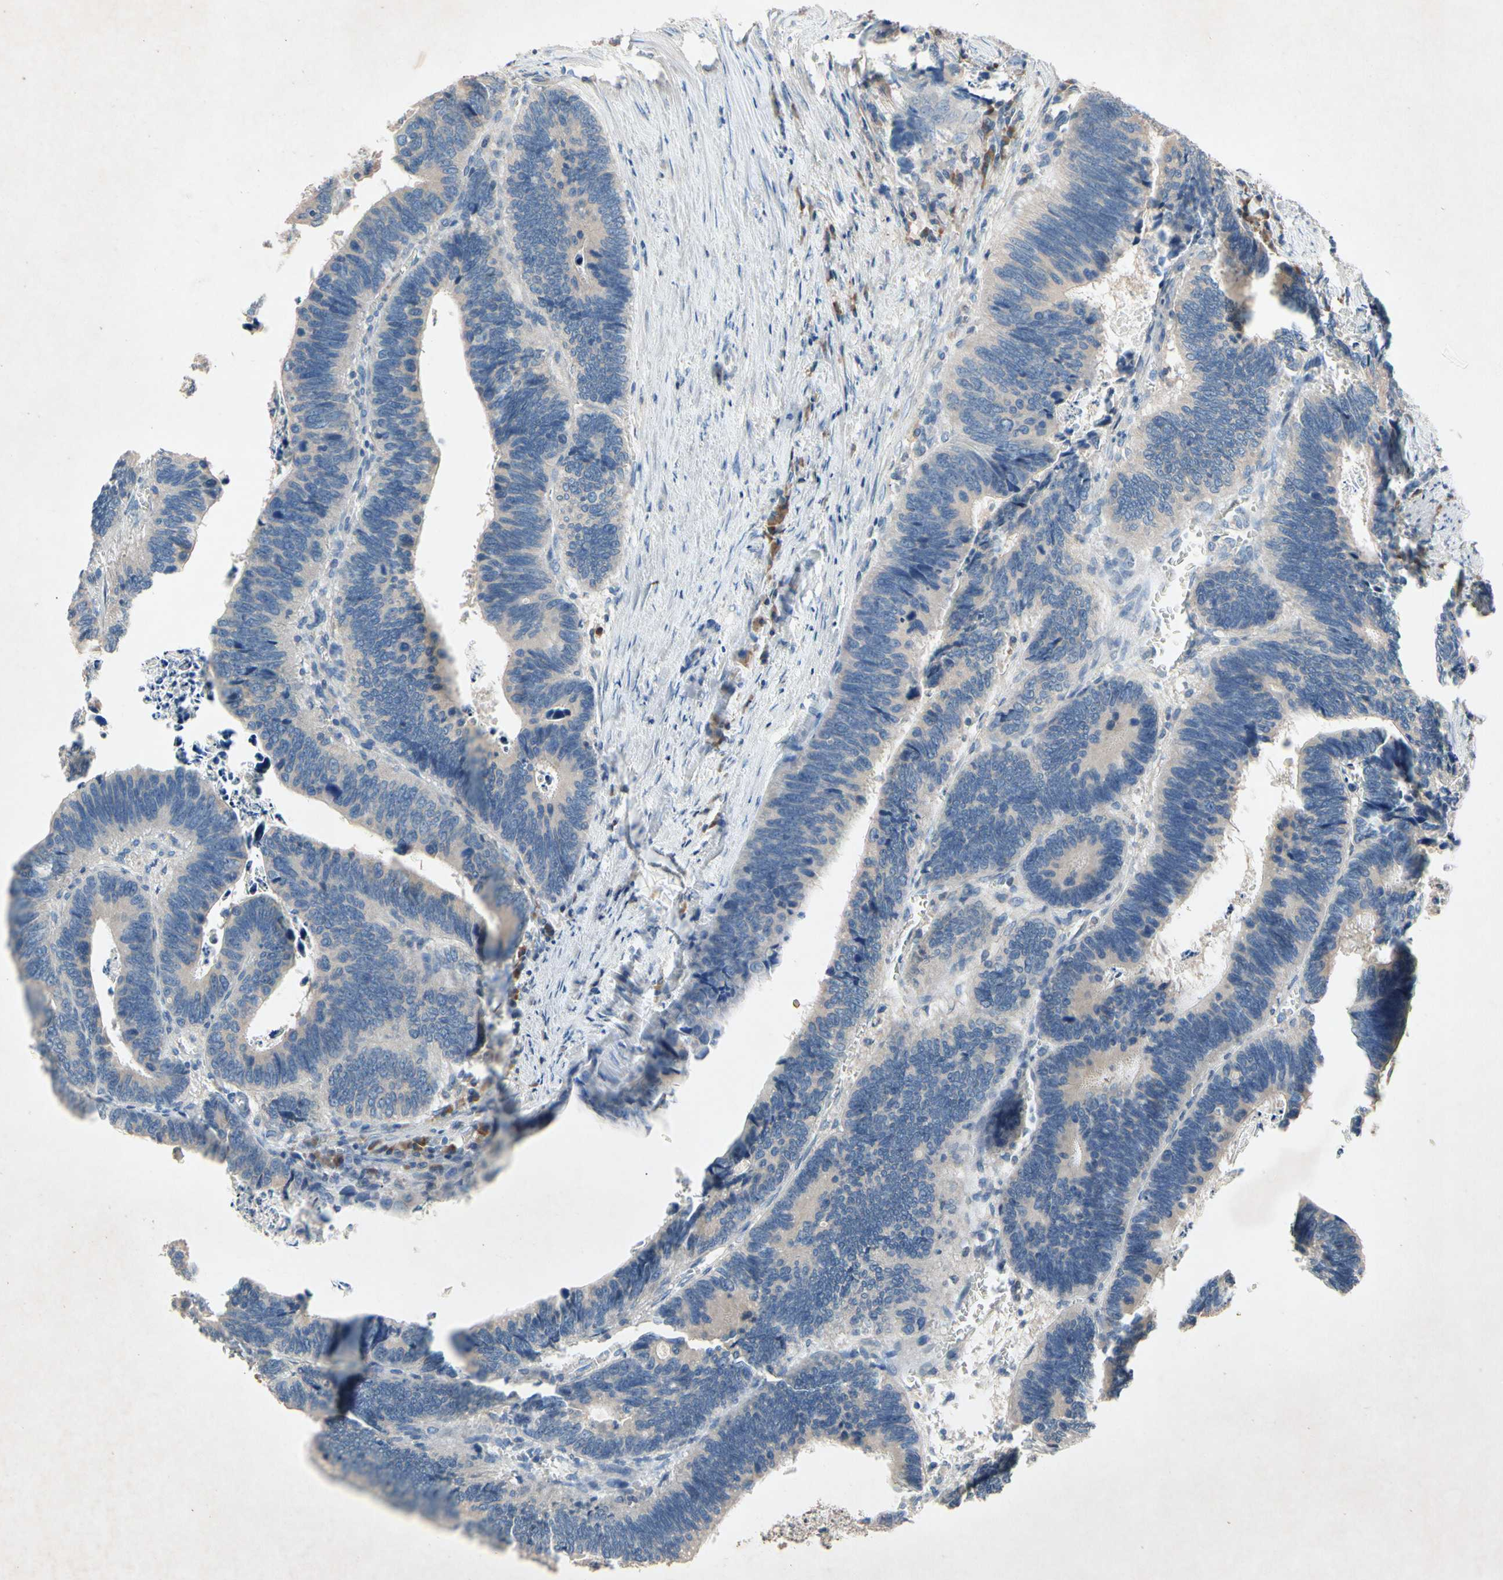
{"staining": {"intensity": "weak", "quantity": ">75%", "location": "cytoplasmic/membranous"}, "tissue": "colorectal cancer", "cell_type": "Tumor cells", "image_type": "cancer", "snomed": [{"axis": "morphology", "description": "Adenocarcinoma, NOS"}, {"axis": "topography", "description": "Colon"}], "caption": "A high-resolution histopathology image shows IHC staining of adenocarcinoma (colorectal), which exhibits weak cytoplasmic/membranous staining in about >75% of tumor cells.", "gene": "PRDX4", "patient": {"sex": "male", "age": 72}}